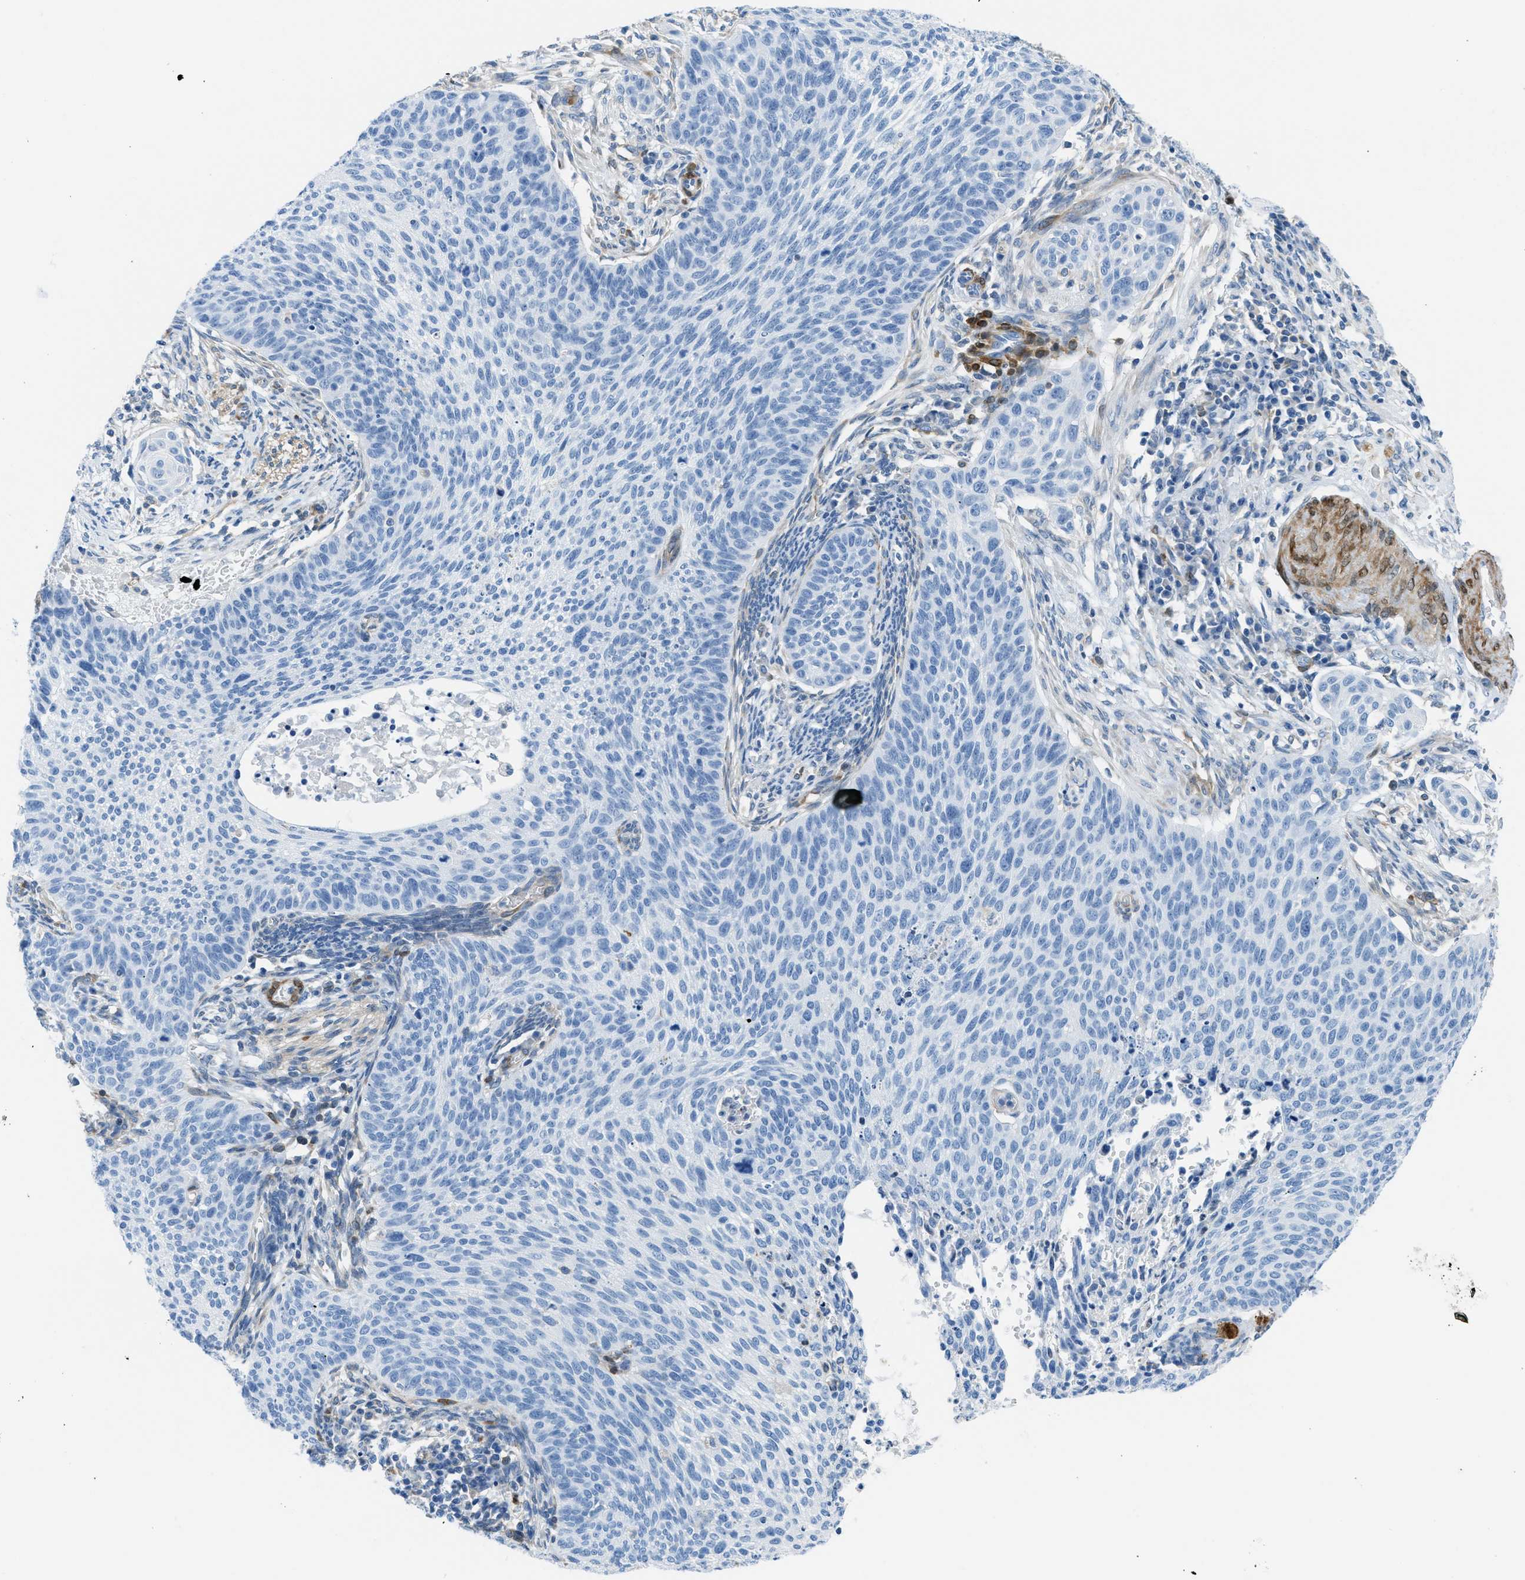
{"staining": {"intensity": "negative", "quantity": "none", "location": "none"}, "tissue": "cervical cancer", "cell_type": "Tumor cells", "image_type": "cancer", "snomed": [{"axis": "morphology", "description": "Squamous cell carcinoma, NOS"}, {"axis": "topography", "description": "Cervix"}], "caption": "A high-resolution photomicrograph shows immunohistochemistry (IHC) staining of cervical squamous cell carcinoma, which shows no significant expression in tumor cells.", "gene": "MAPRE2", "patient": {"sex": "female", "age": 70}}